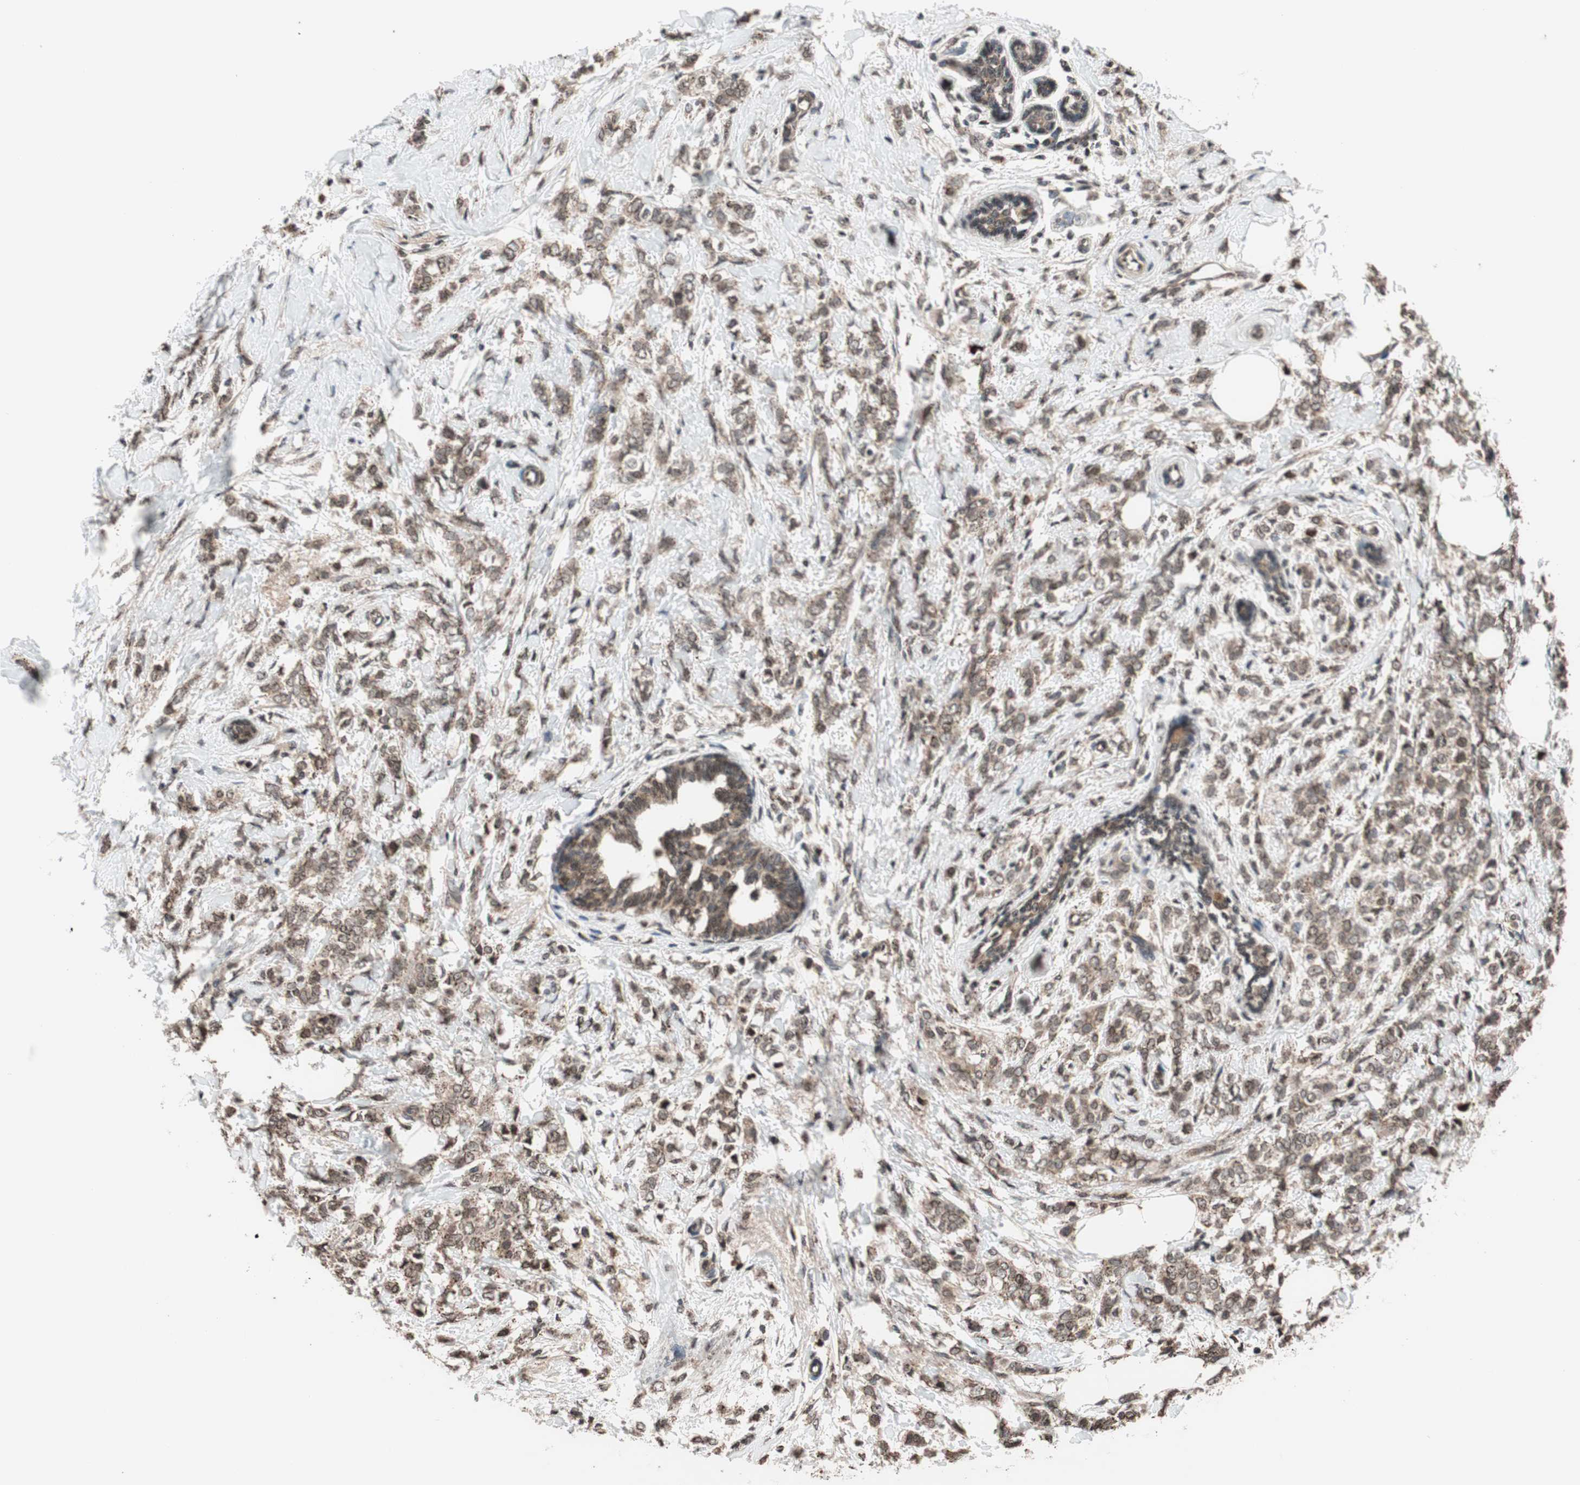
{"staining": {"intensity": "weak", "quantity": ">75%", "location": "cytoplasmic/membranous"}, "tissue": "breast cancer", "cell_type": "Tumor cells", "image_type": "cancer", "snomed": [{"axis": "morphology", "description": "Lobular carcinoma, in situ"}, {"axis": "morphology", "description": "Lobular carcinoma"}, {"axis": "topography", "description": "Breast"}], "caption": "Breast lobular carcinoma stained with a protein marker reveals weak staining in tumor cells.", "gene": "RFC1", "patient": {"sex": "female", "age": 41}}